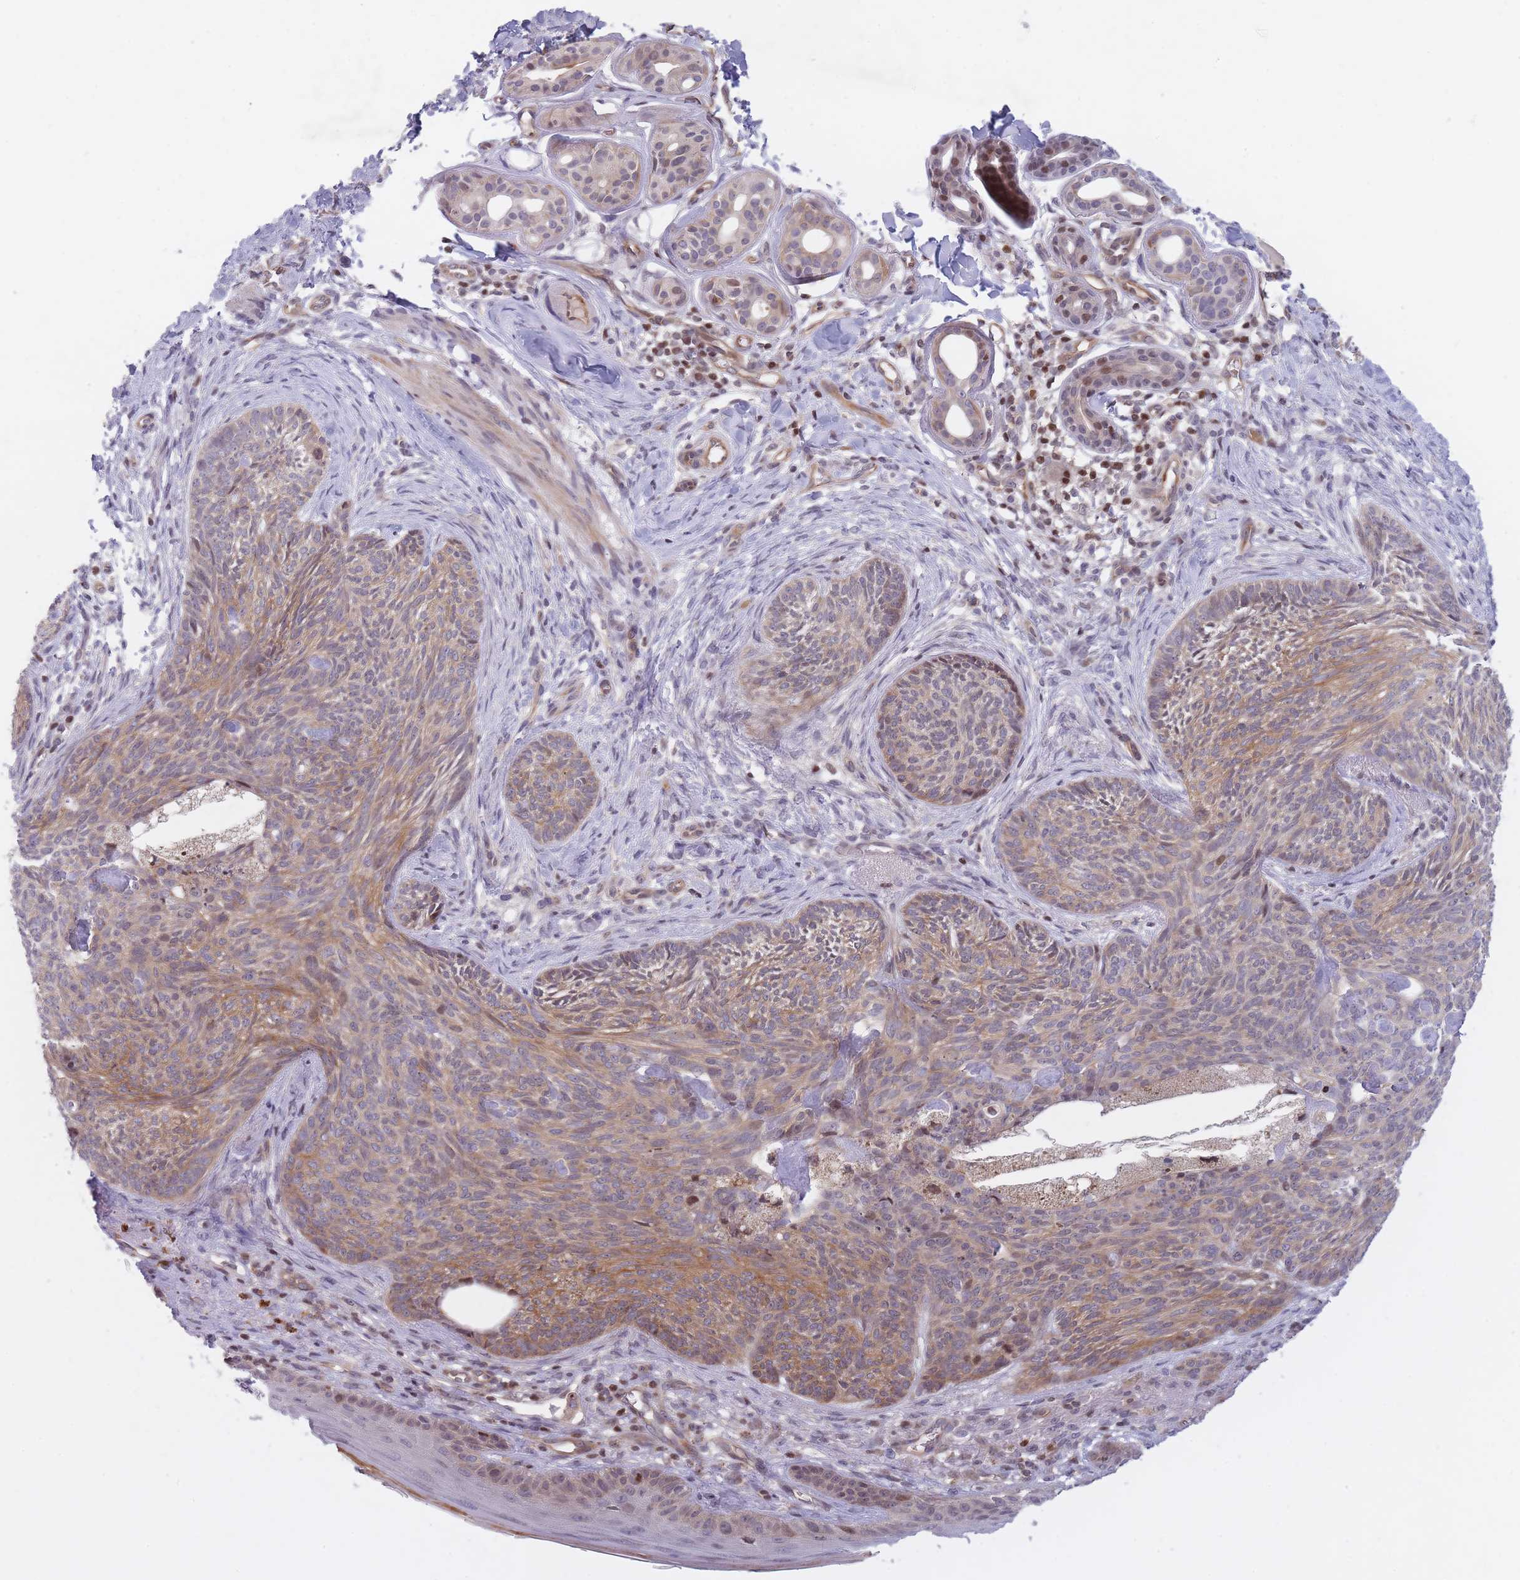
{"staining": {"intensity": "moderate", "quantity": ">75%", "location": "cytoplasmic/membranous"}, "tissue": "skin cancer", "cell_type": "Tumor cells", "image_type": "cancer", "snomed": [{"axis": "morphology", "description": "Basal cell carcinoma"}, {"axis": "topography", "description": "Skin"}], "caption": "This image demonstrates immunohistochemistry staining of human skin basal cell carcinoma, with medium moderate cytoplasmic/membranous staining in approximately >75% of tumor cells.", "gene": "SLC35F5", "patient": {"sex": "male", "age": 73}}